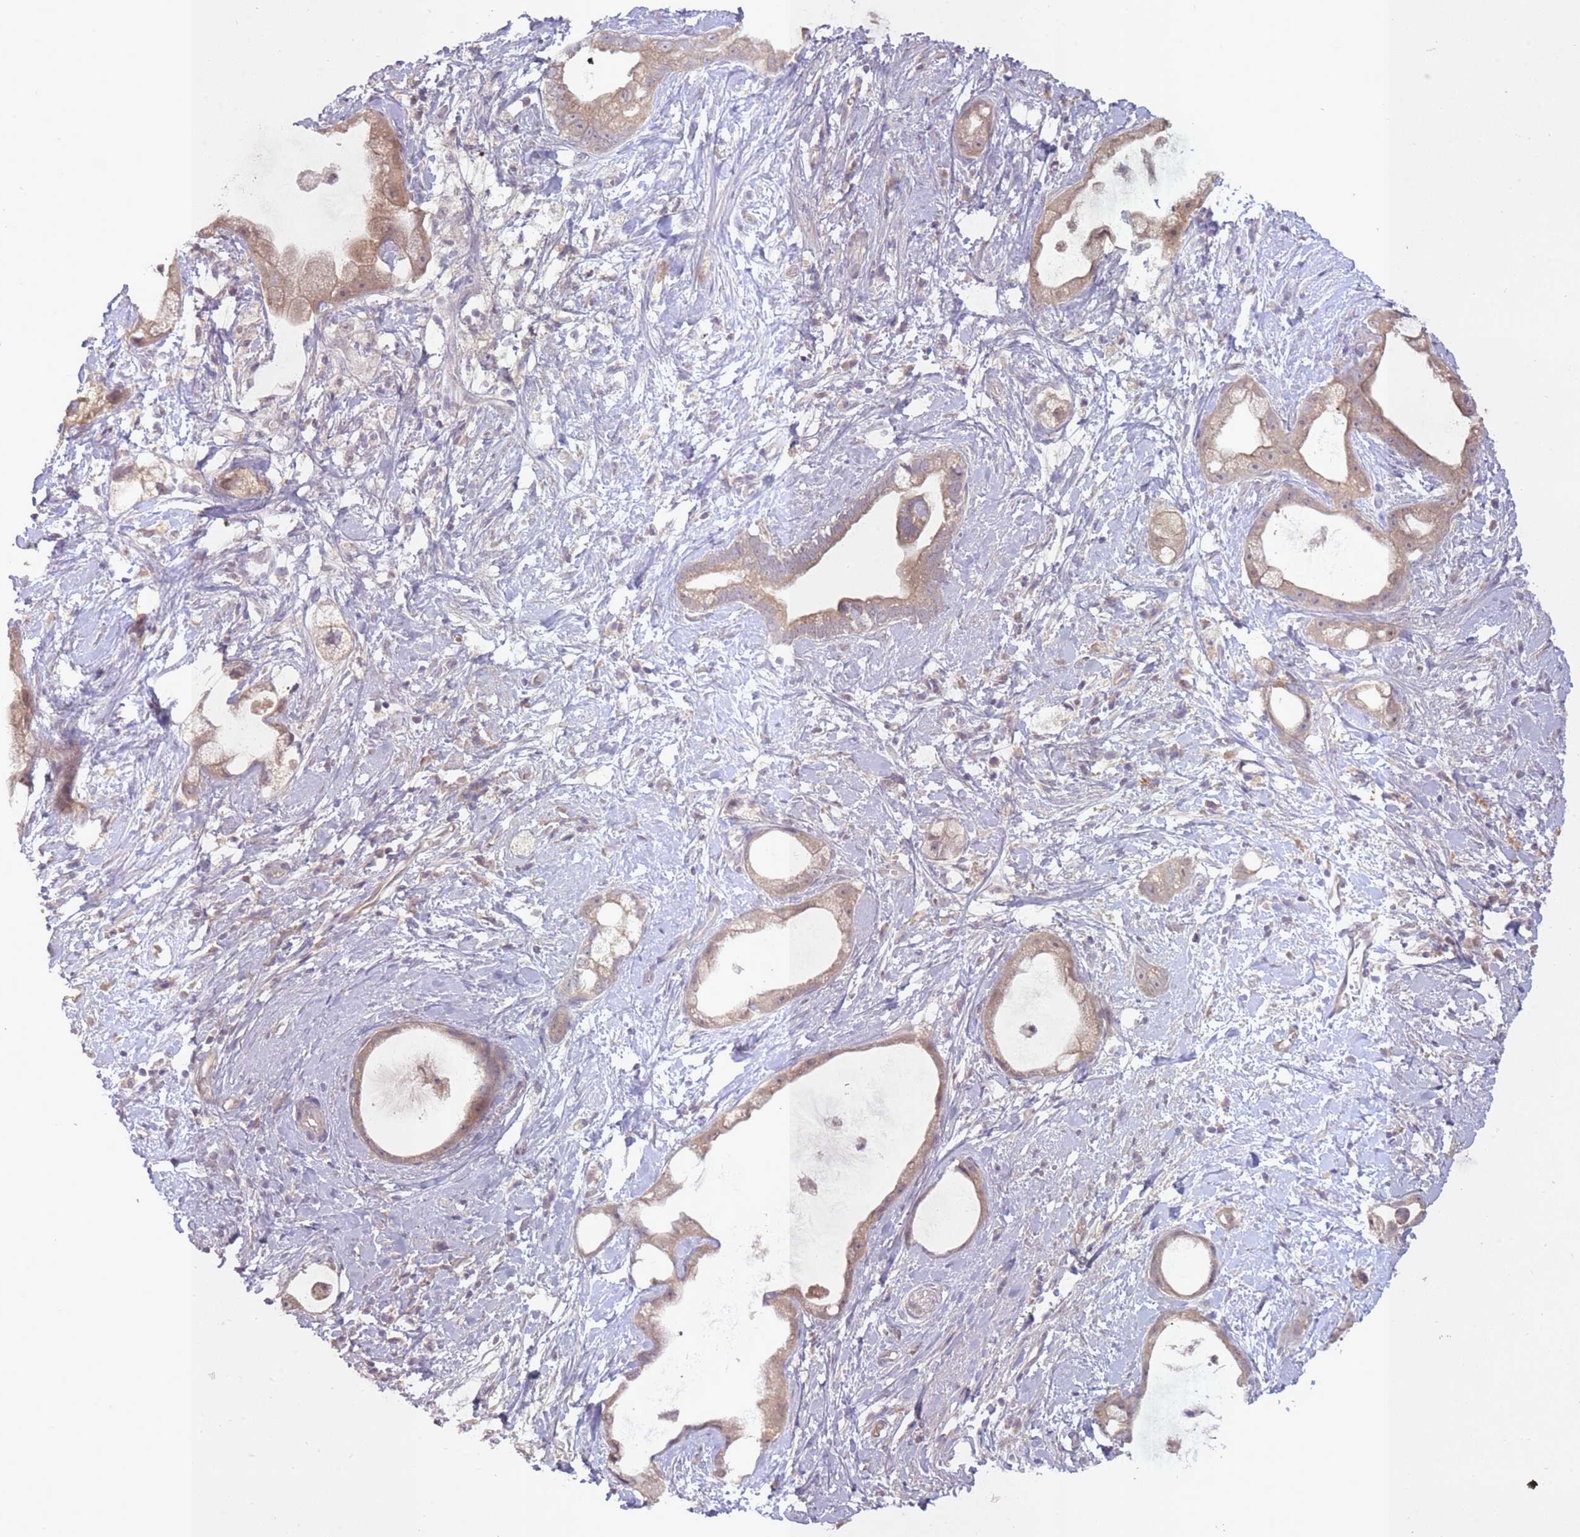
{"staining": {"intensity": "moderate", "quantity": ">75%", "location": "cytoplasmic/membranous"}, "tissue": "stomach cancer", "cell_type": "Tumor cells", "image_type": "cancer", "snomed": [{"axis": "morphology", "description": "Adenocarcinoma, NOS"}, {"axis": "topography", "description": "Stomach"}], "caption": "Moderate cytoplasmic/membranous expression is identified in about >75% of tumor cells in stomach cancer (adenocarcinoma).", "gene": "LRATD2", "patient": {"sex": "male", "age": 55}}